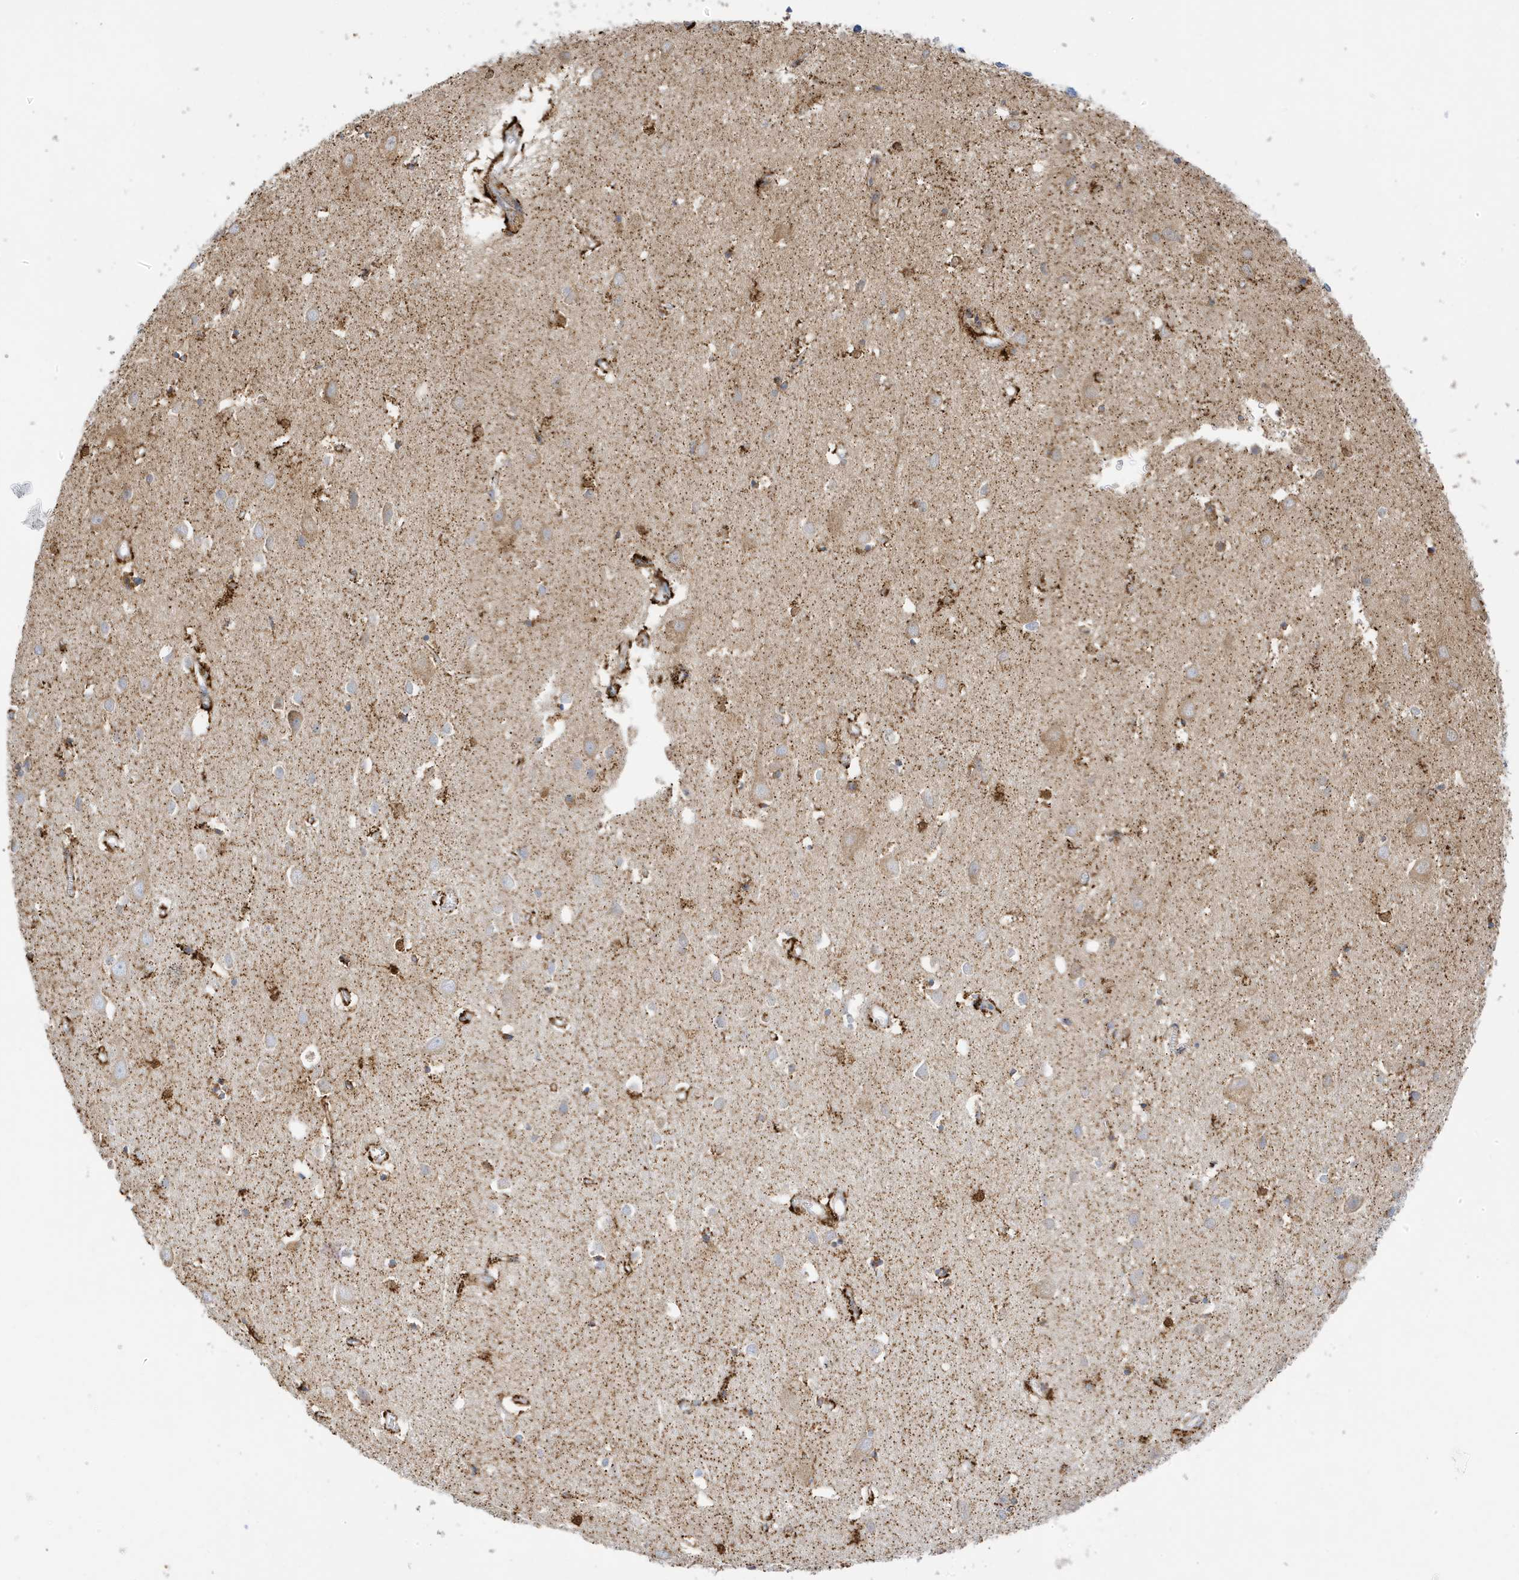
{"staining": {"intensity": "strong", "quantity": ">75%", "location": "cytoplasmic/membranous"}, "tissue": "cerebral cortex", "cell_type": "Endothelial cells", "image_type": "normal", "snomed": [{"axis": "morphology", "description": "Normal tissue, NOS"}, {"axis": "topography", "description": "Cerebral cortex"}], "caption": "Human cerebral cortex stained with a protein marker exhibits strong staining in endothelial cells.", "gene": "CAPN13", "patient": {"sex": "female", "age": 64}}